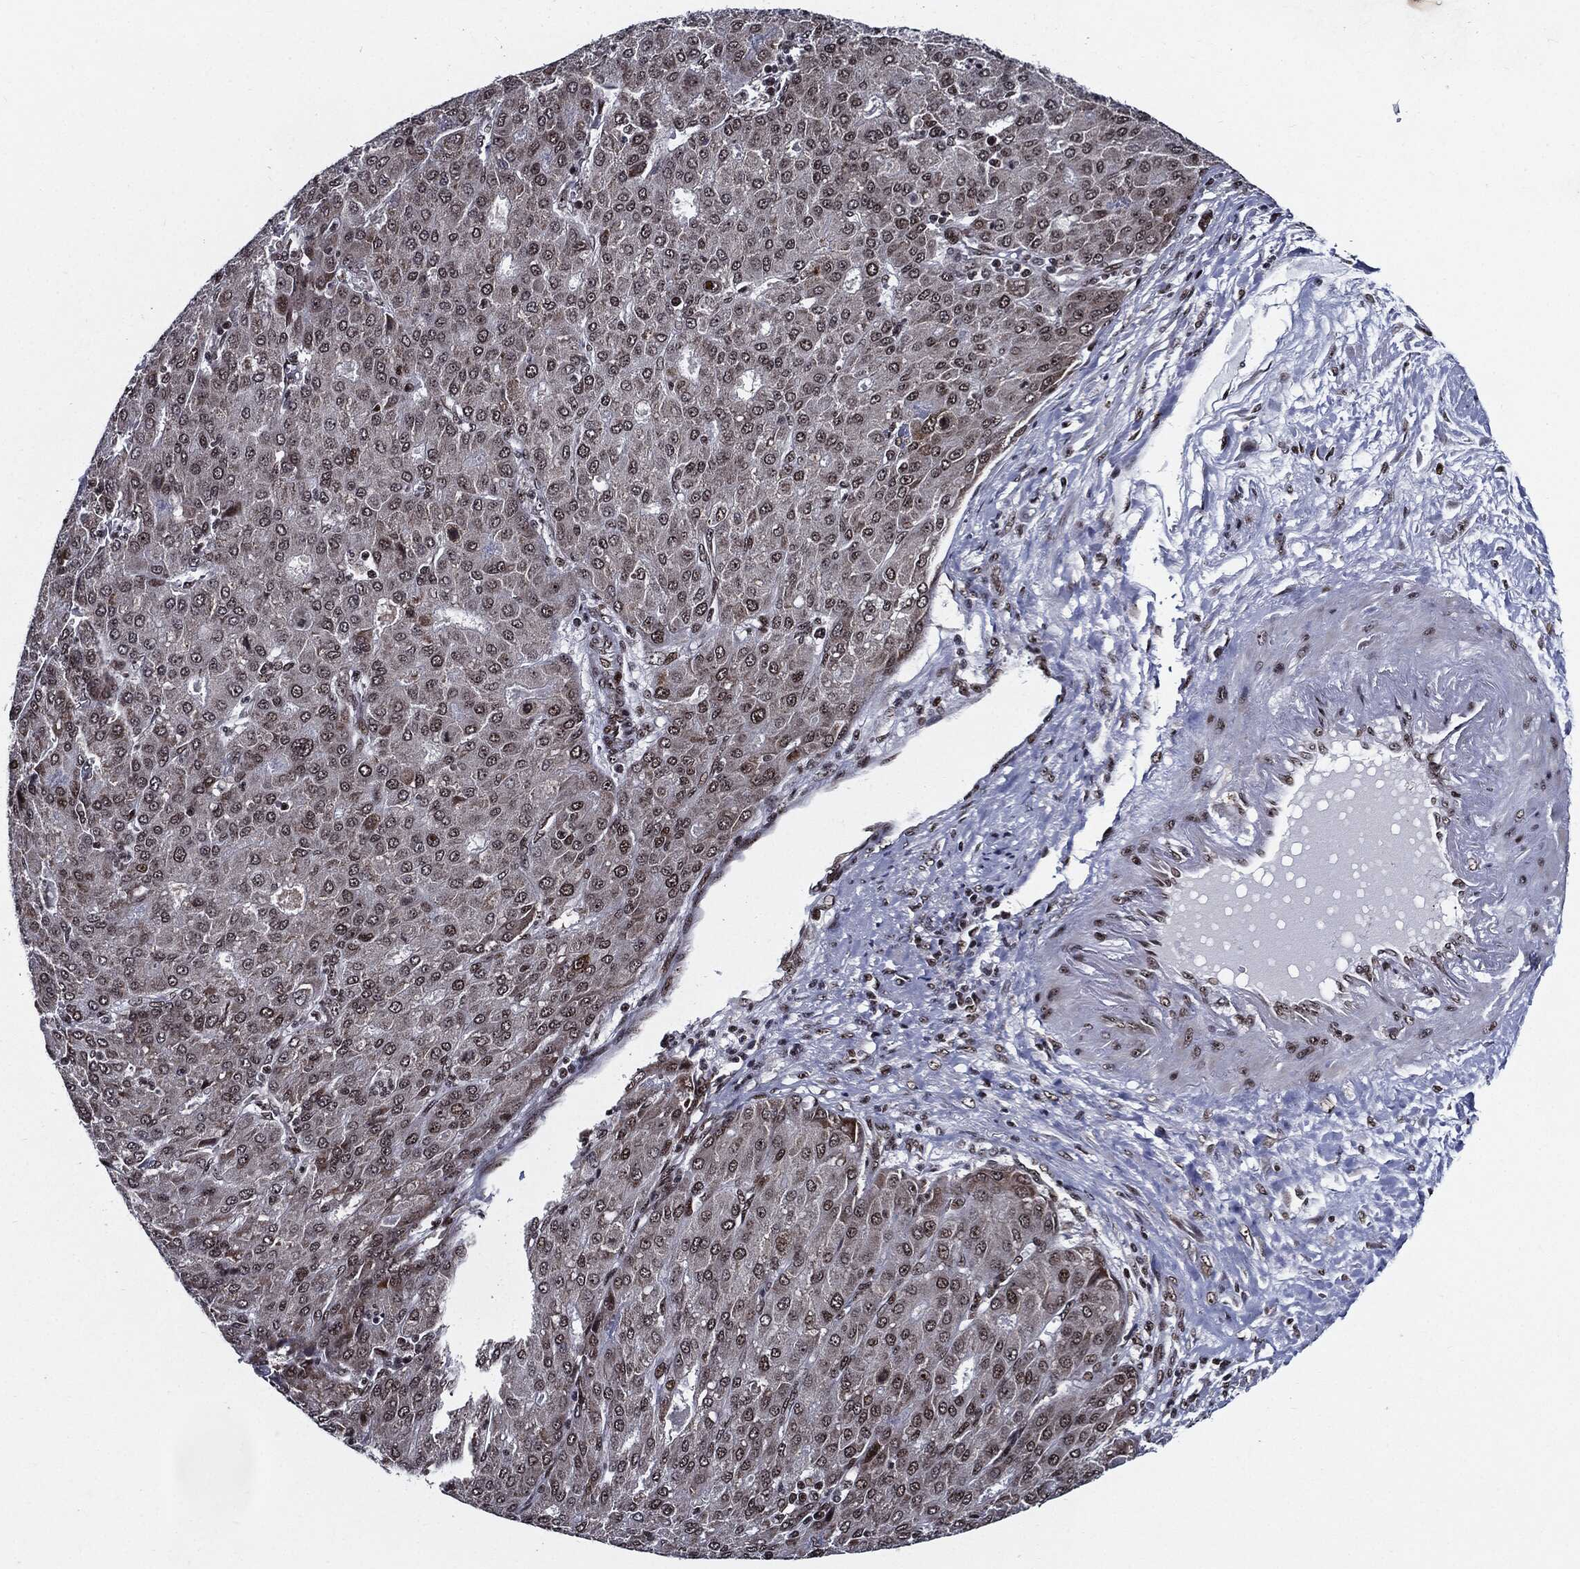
{"staining": {"intensity": "weak", "quantity": "25%-75%", "location": "nuclear"}, "tissue": "liver cancer", "cell_type": "Tumor cells", "image_type": "cancer", "snomed": [{"axis": "morphology", "description": "Carcinoma, Hepatocellular, NOS"}, {"axis": "topography", "description": "Liver"}], "caption": "Protein staining by IHC shows weak nuclear staining in approximately 25%-75% of tumor cells in liver cancer (hepatocellular carcinoma).", "gene": "ZFP91", "patient": {"sex": "male", "age": 65}}